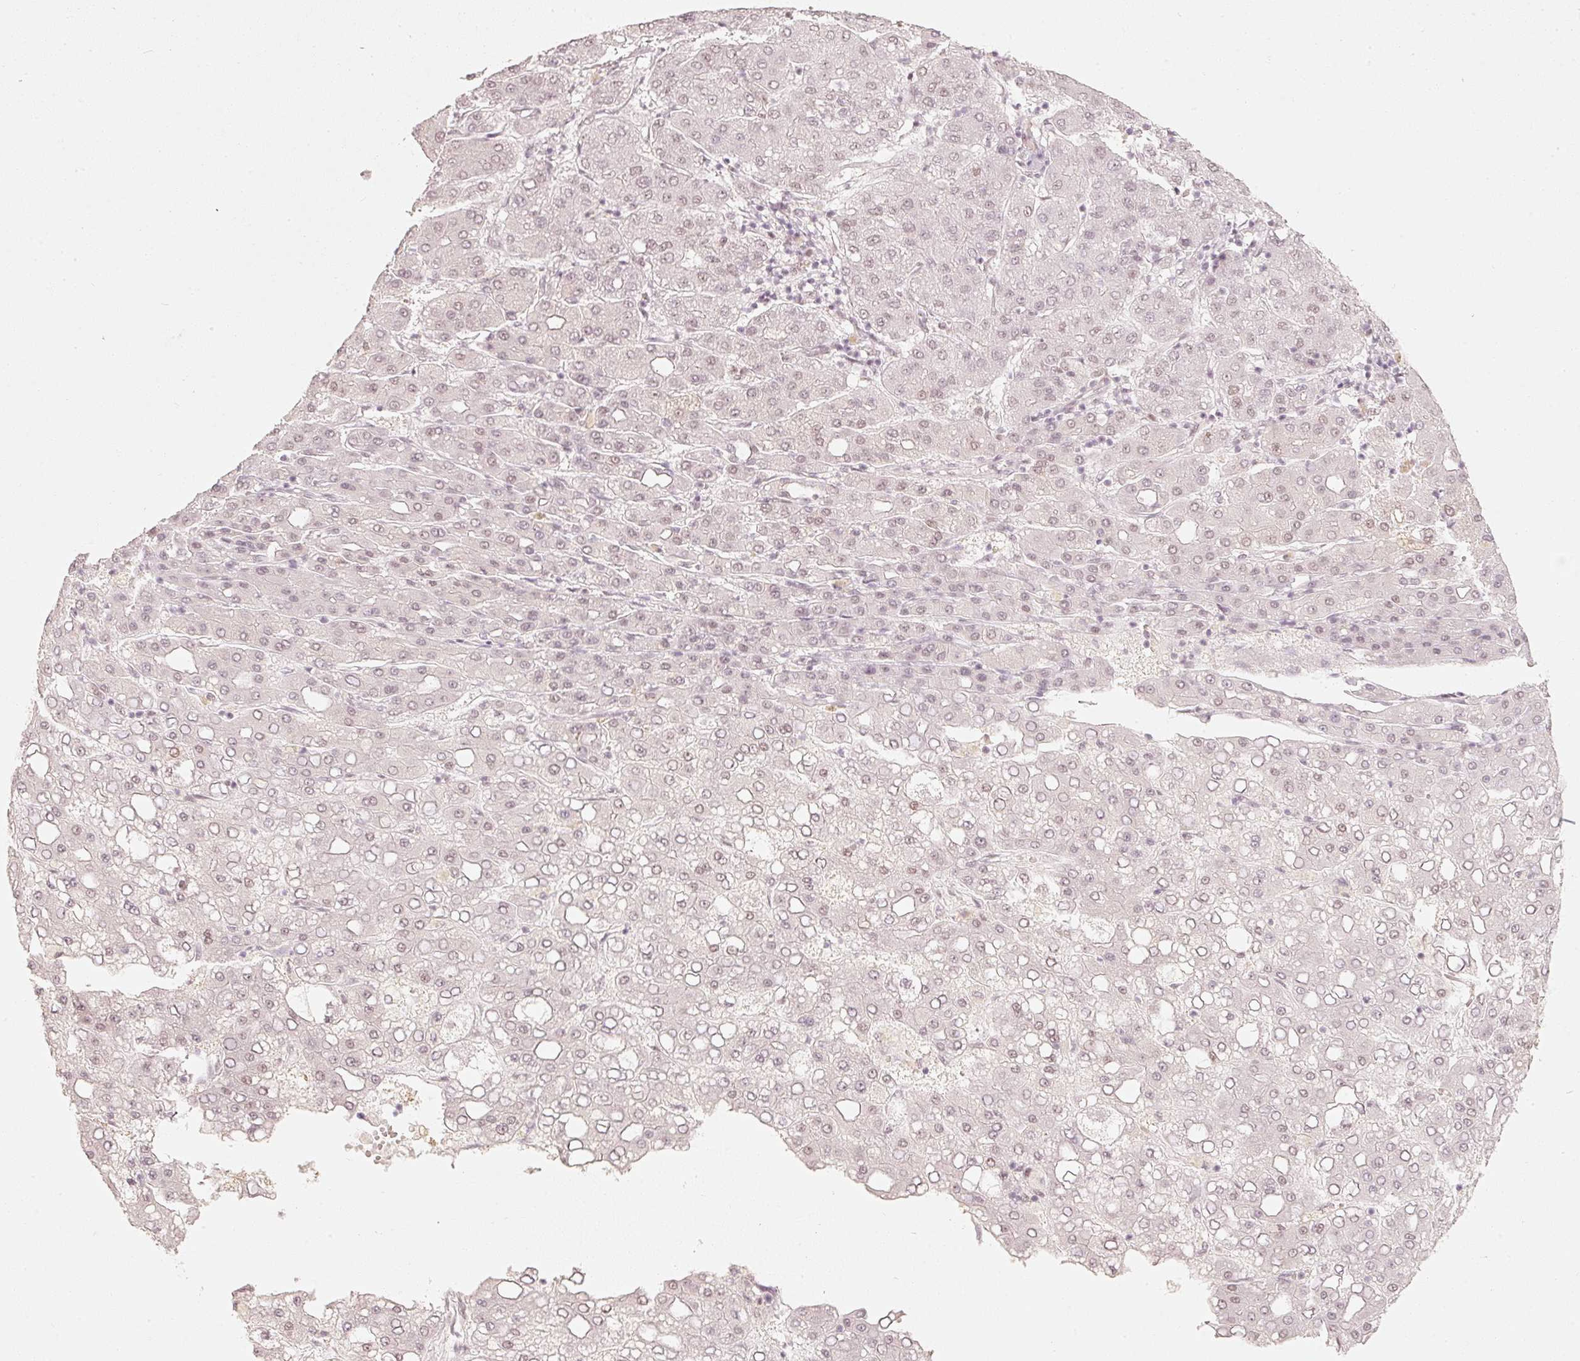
{"staining": {"intensity": "negative", "quantity": "none", "location": "none"}, "tissue": "liver cancer", "cell_type": "Tumor cells", "image_type": "cancer", "snomed": [{"axis": "morphology", "description": "Carcinoma, Hepatocellular, NOS"}, {"axis": "topography", "description": "Liver"}], "caption": "Immunohistochemical staining of liver hepatocellular carcinoma shows no significant staining in tumor cells.", "gene": "PPP1R10", "patient": {"sex": "male", "age": 65}}